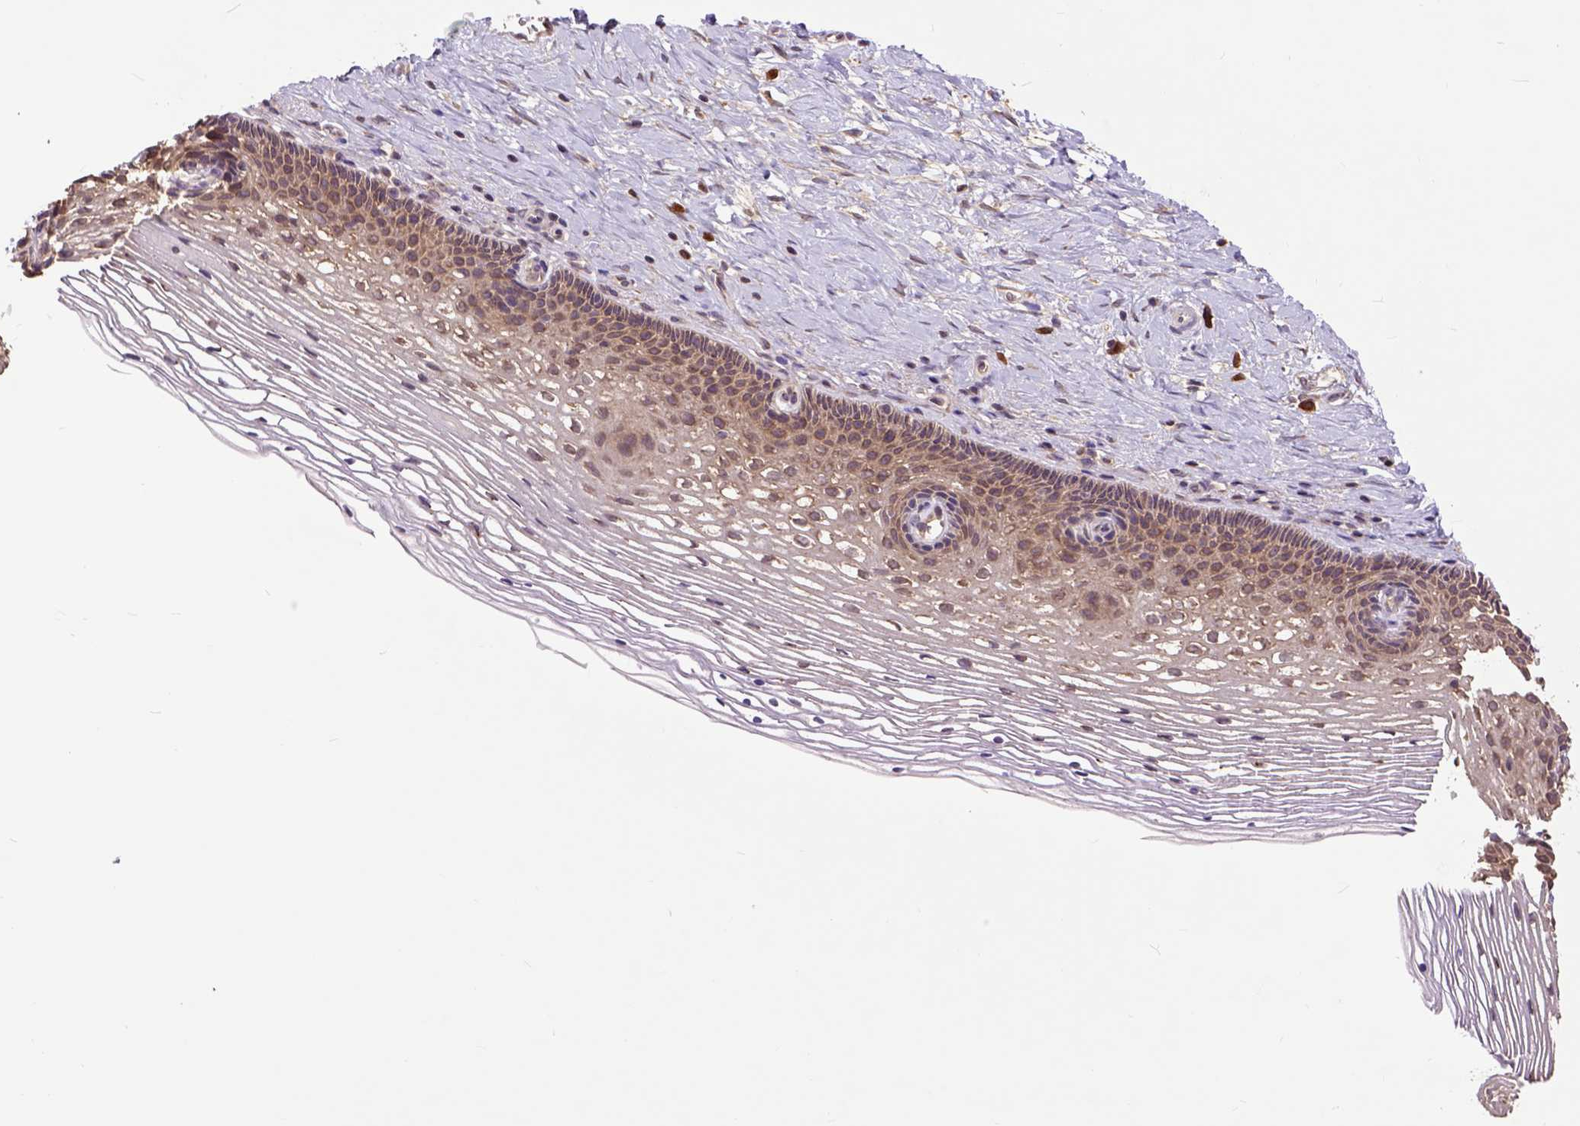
{"staining": {"intensity": "strong", "quantity": ">75%", "location": "cytoplasmic/membranous"}, "tissue": "cervix", "cell_type": "Glandular cells", "image_type": "normal", "snomed": [{"axis": "morphology", "description": "Normal tissue, NOS"}, {"axis": "topography", "description": "Cervix"}], "caption": "A brown stain highlights strong cytoplasmic/membranous positivity of a protein in glandular cells of normal cervix.", "gene": "ARL1", "patient": {"sex": "female", "age": 34}}